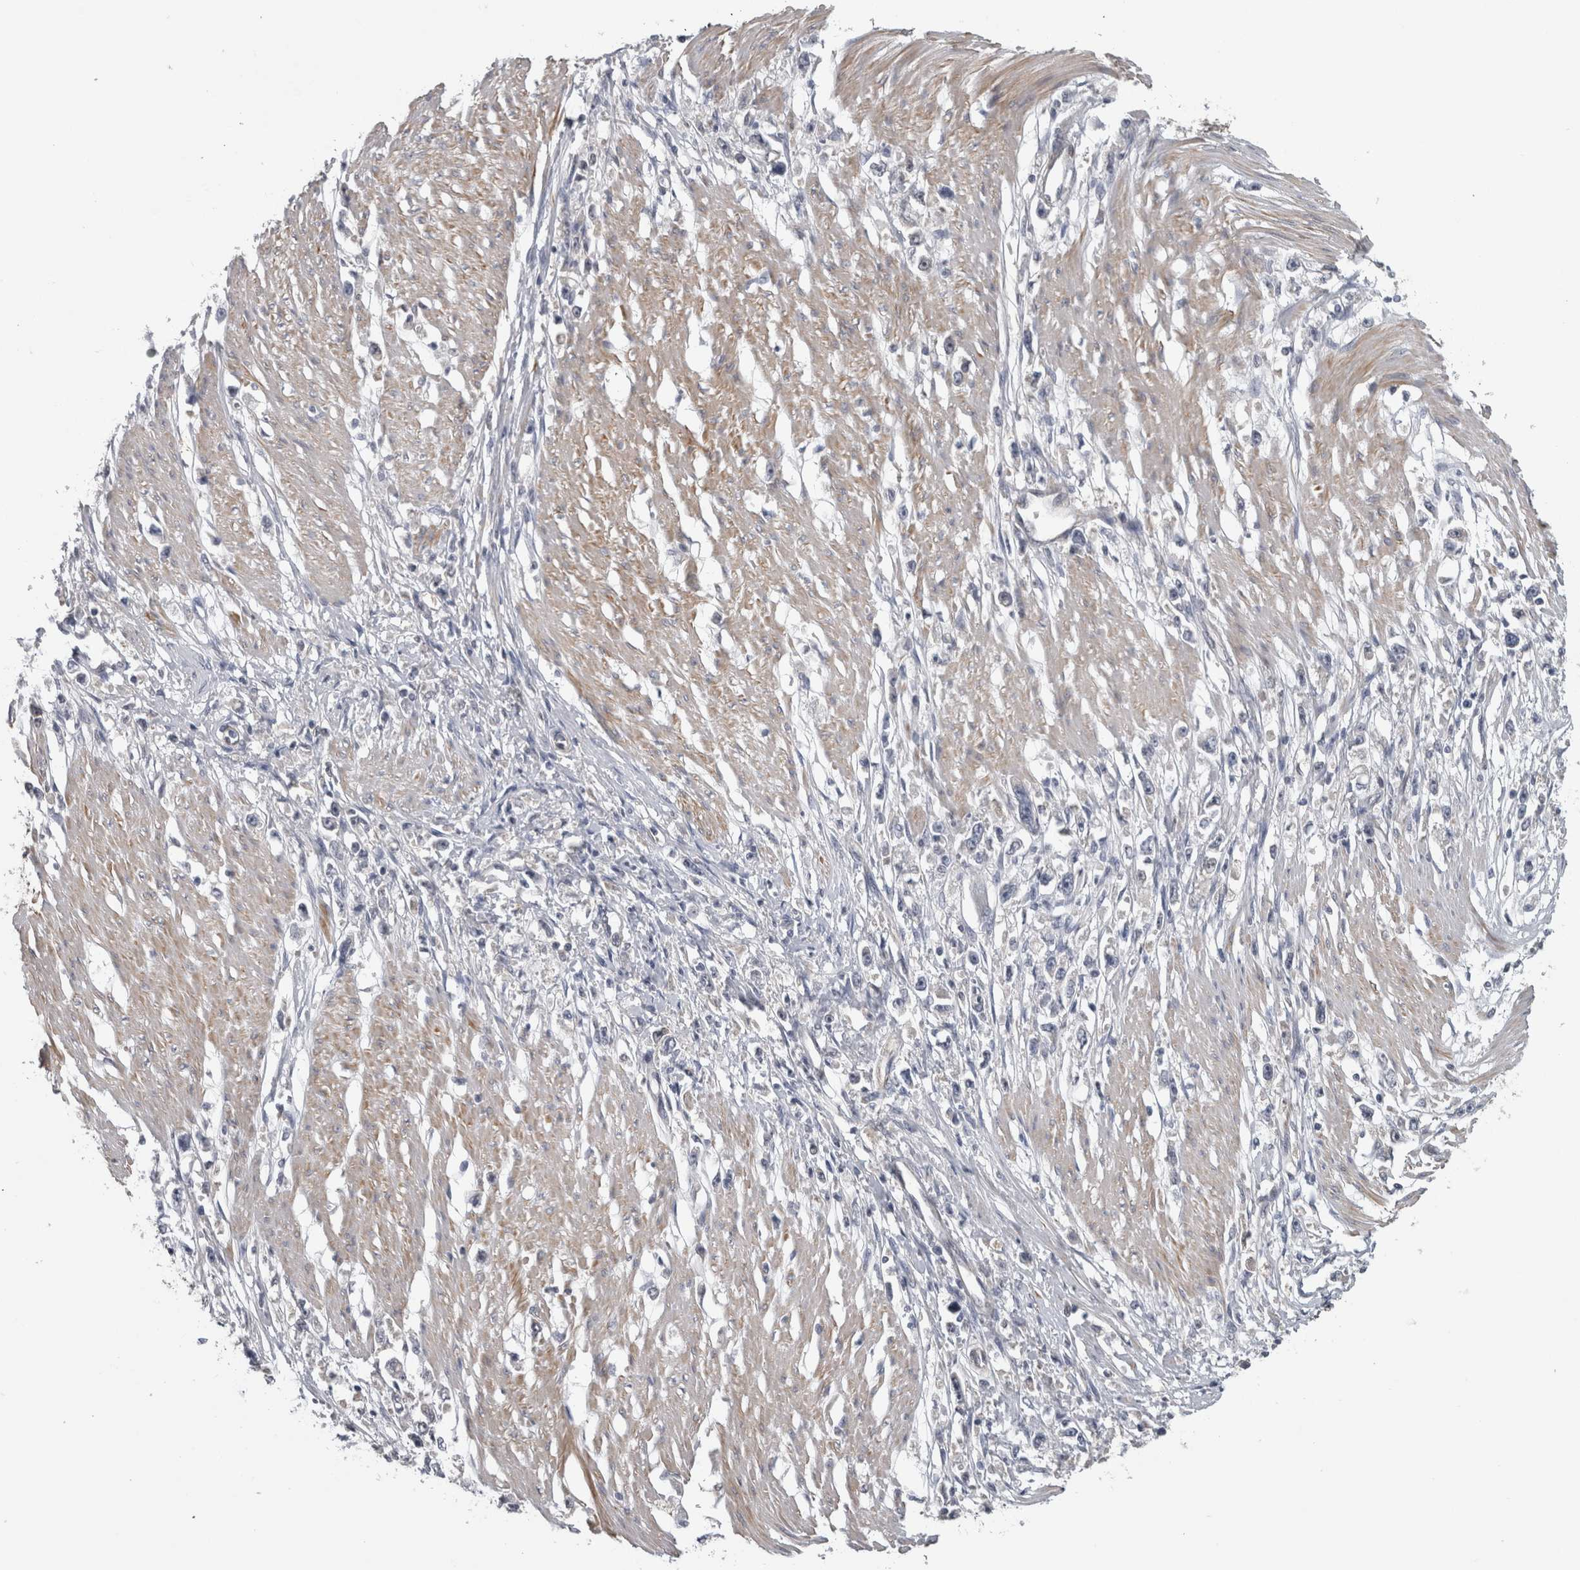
{"staining": {"intensity": "negative", "quantity": "none", "location": "none"}, "tissue": "stomach cancer", "cell_type": "Tumor cells", "image_type": "cancer", "snomed": [{"axis": "morphology", "description": "Adenocarcinoma, NOS"}, {"axis": "topography", "description": "Stomach"}], "caption": "The micrograph demonstrates no staining of tumor cells in stomach cancer (adenocarcinoma).", "gene": "NAPRT", "patient": {"sex": "female", "age": 59}}